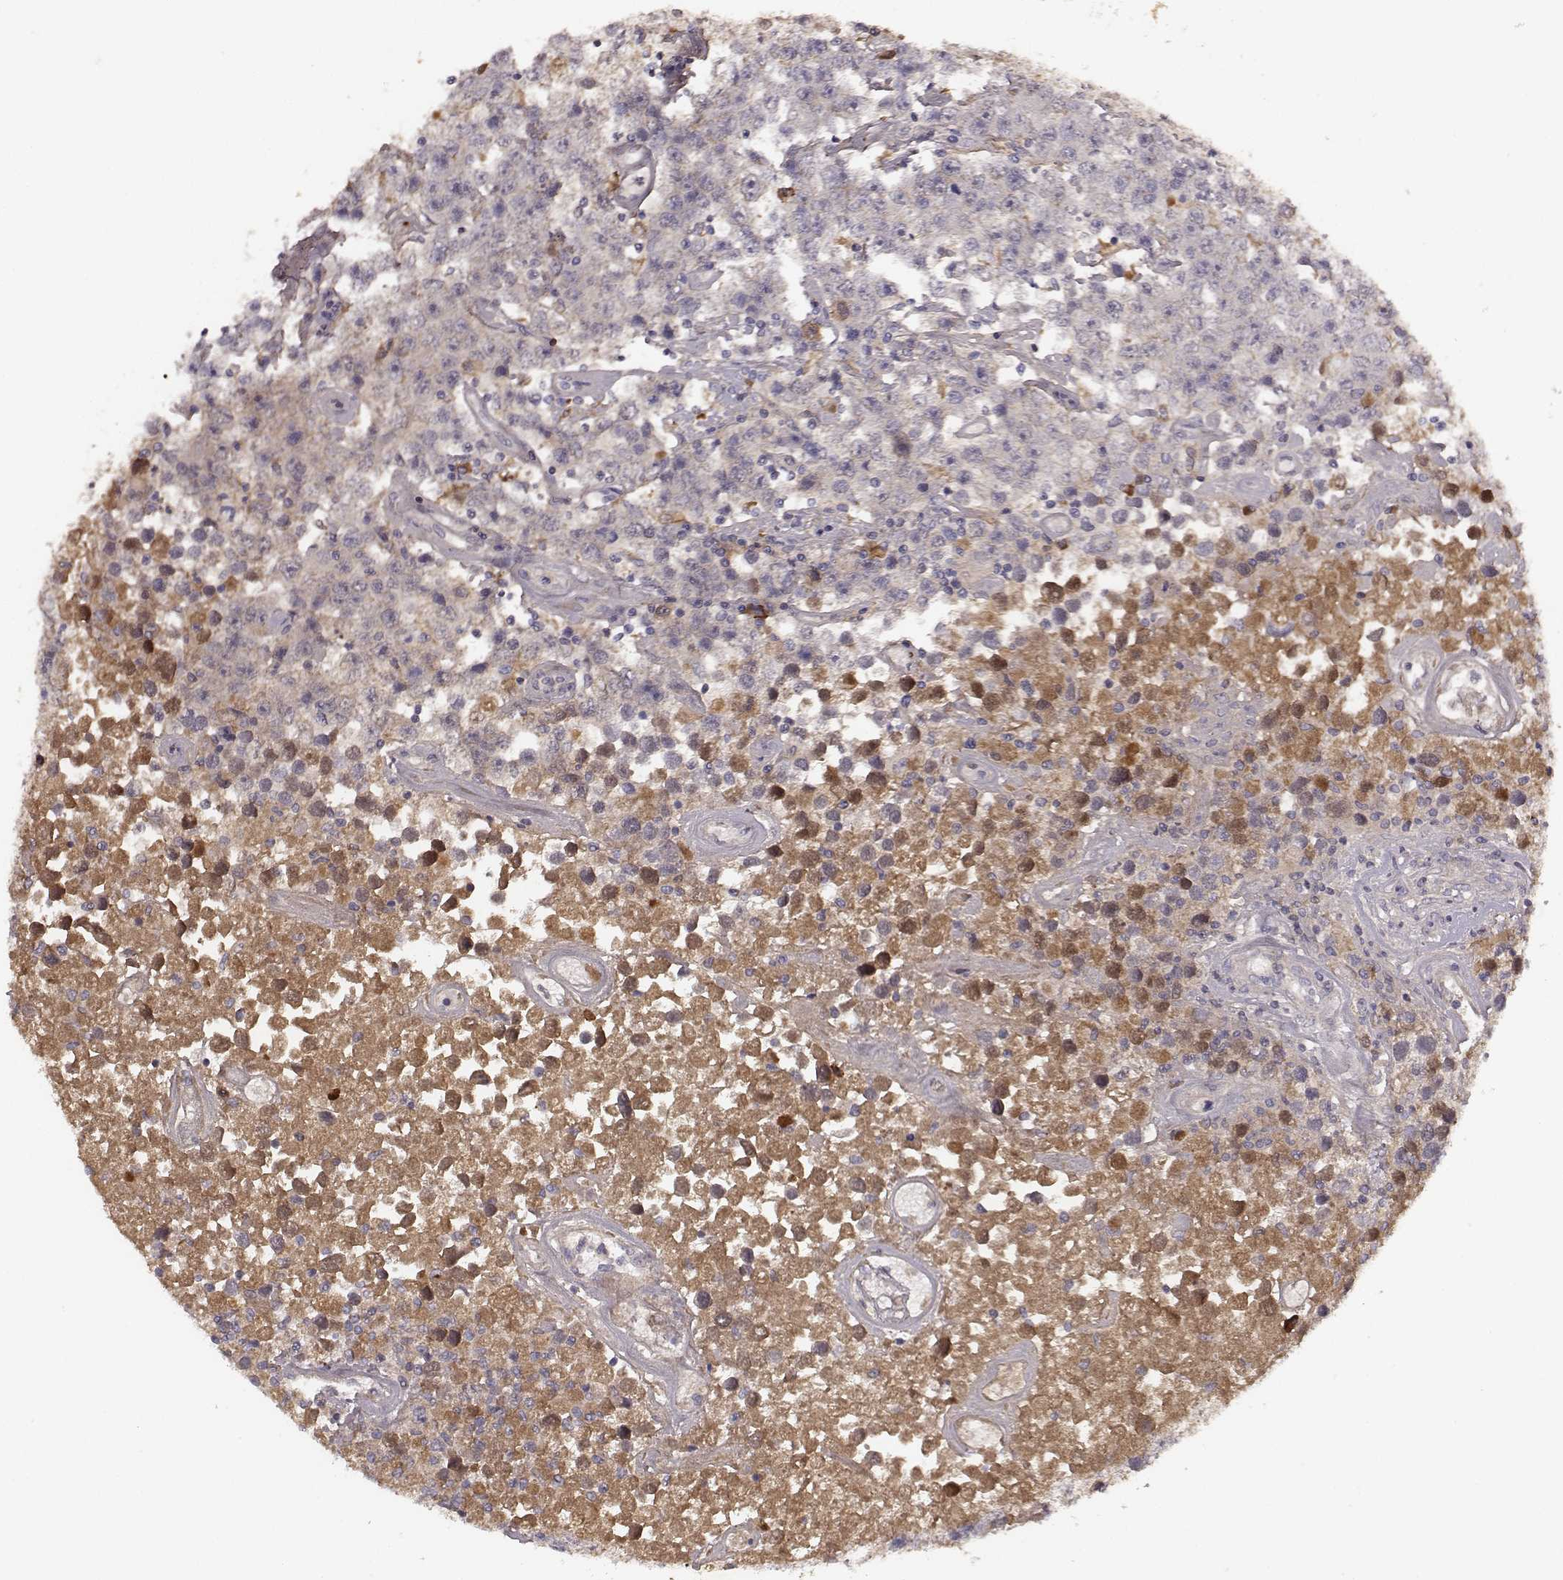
{"staining": {"intensity": "negative", "quantity": "none", "location": "none"}, "tissue": "testis cancer", "cell_type": "Tumor cells", "image_type": "cancer", "snomed": [{"axis": "morphology", "description": "Seminoma, NOS"}, {"axis": "topography", "description": "Testis"}], "caption": "This is a micrograph of IHC staining of seminoma (testis), which shows no expression in tumor cells.", "gene": "SLC22A6", "patient": {"sex": "male", "age": 52}}